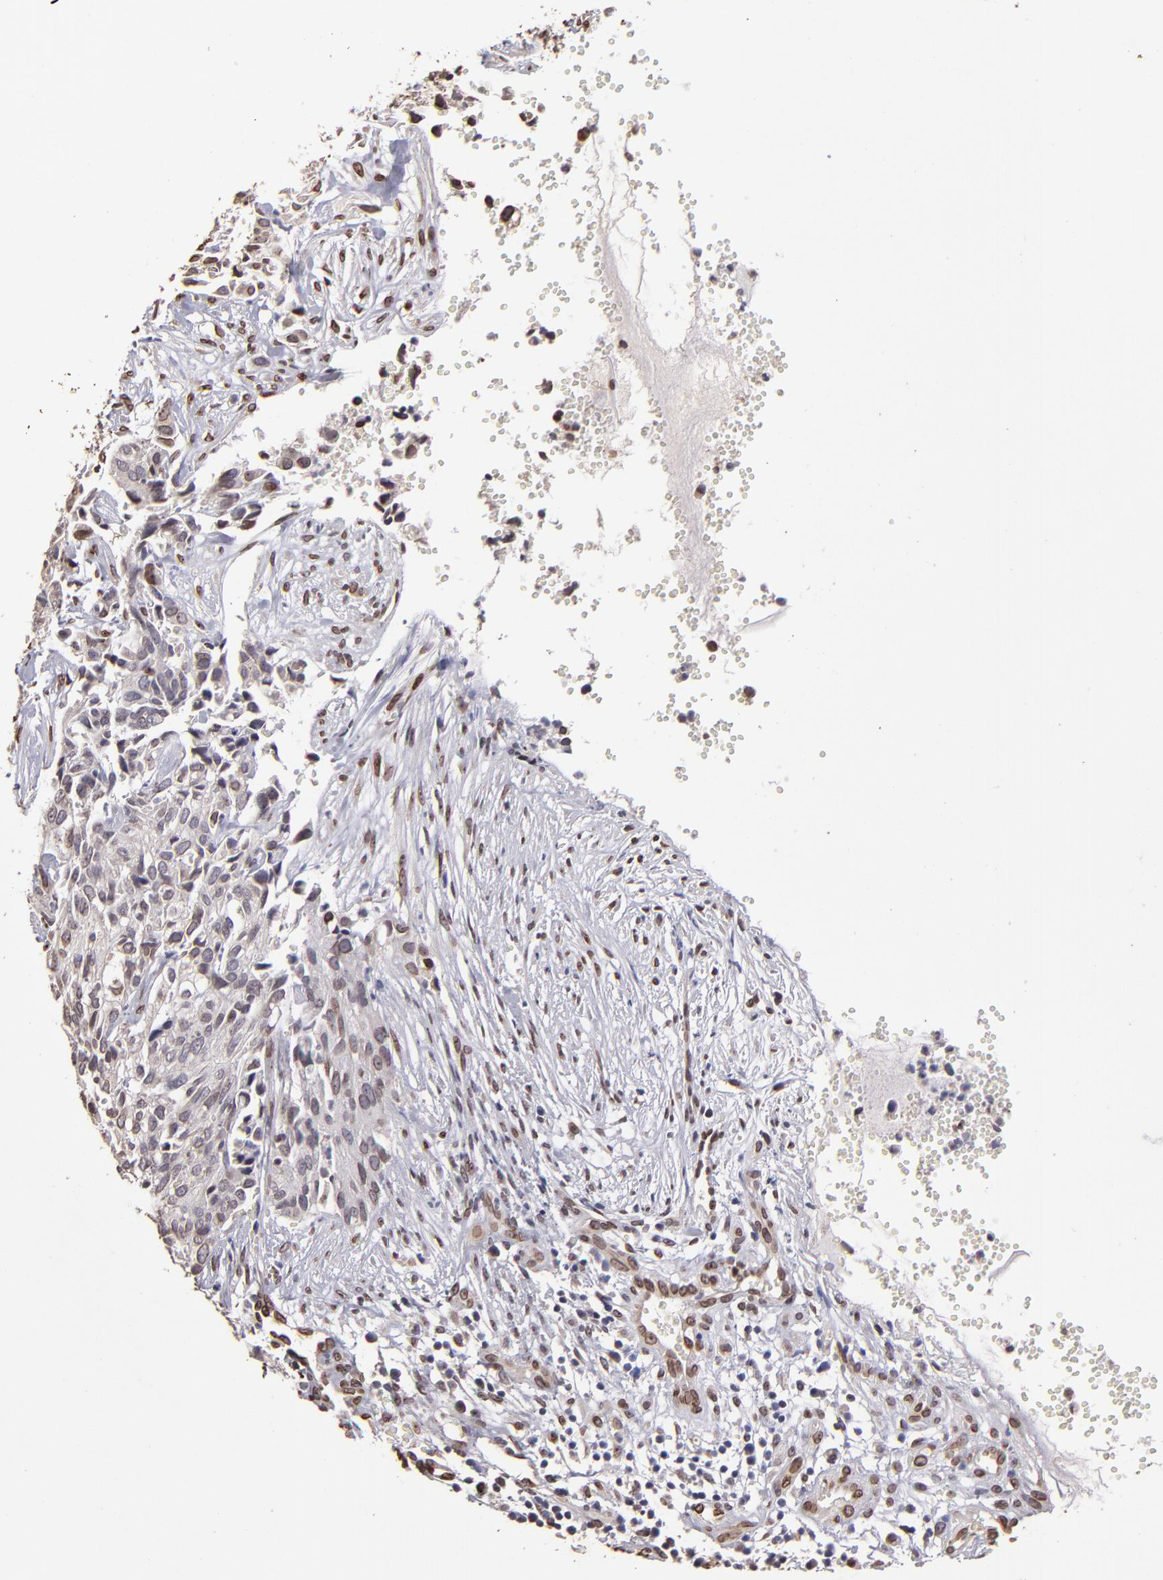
{"staining": {"intensity": "moderate", "quantity": ">75%", "location": "cytoplasmic/membranous,nuclear"}, "tissue": "cervical cancer", "cell_type": "Tumor cells", "image_type": "cancer", "snomed": [{"axis": "morphology", "description": "Normal tissue, NOS"}, {"axis": "morphology", "description": "Squamous cell carcinoma, NOS"}, {"axis": "topography", "description": "Cervix"}], "caption": "An IHC micrograph of tumor tissue is shown. Protein staining in brown highlights moderate cytoplasmic/membranous and nuclear positivity in cervical squamous cell carcinoma within tumor cells. Ihc stains the protein of interest in brown and the nuclei are stained blue.", "gene": "PUM3", "patient": {"sex": "female", "age": 45}}